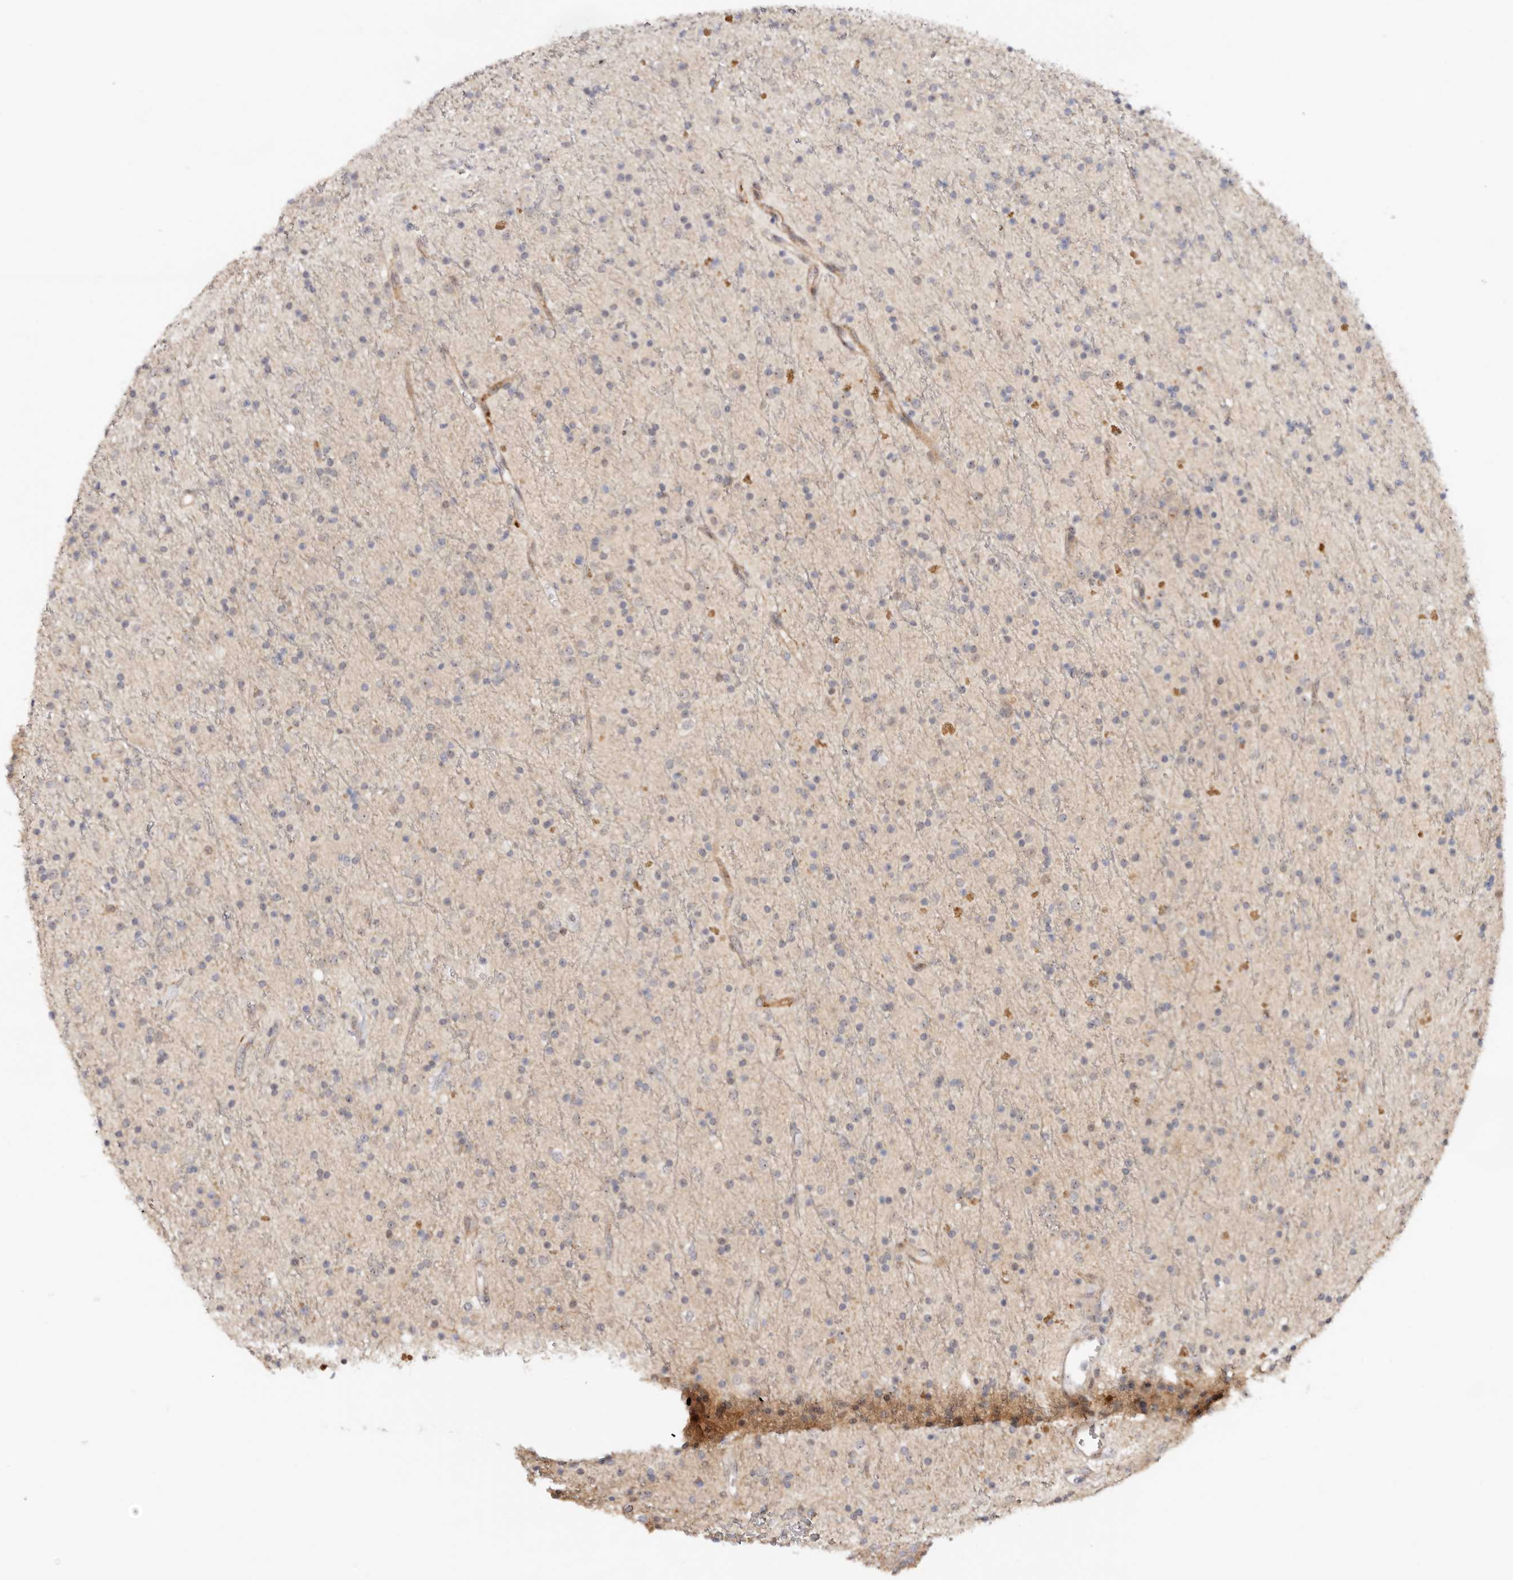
{"staining": {"intensity": "negative", "quantity": "none", "location": "none"}, "tissue": "glioma", "cell_type": "Tumor cells", "image_type": "cancer", "snomed": [{"axis": "morphology", "description": "Glioma, malignant, High grade"}, {"axis": "topography", "description": "Brain"}], "caption": "IHC micrograph of neoplastic tissue: glioma stained with DAB shows no significant protein staining in tumor cells.", "gene": "ODF2L", "patient": {"sex": "male", "age": 34}}